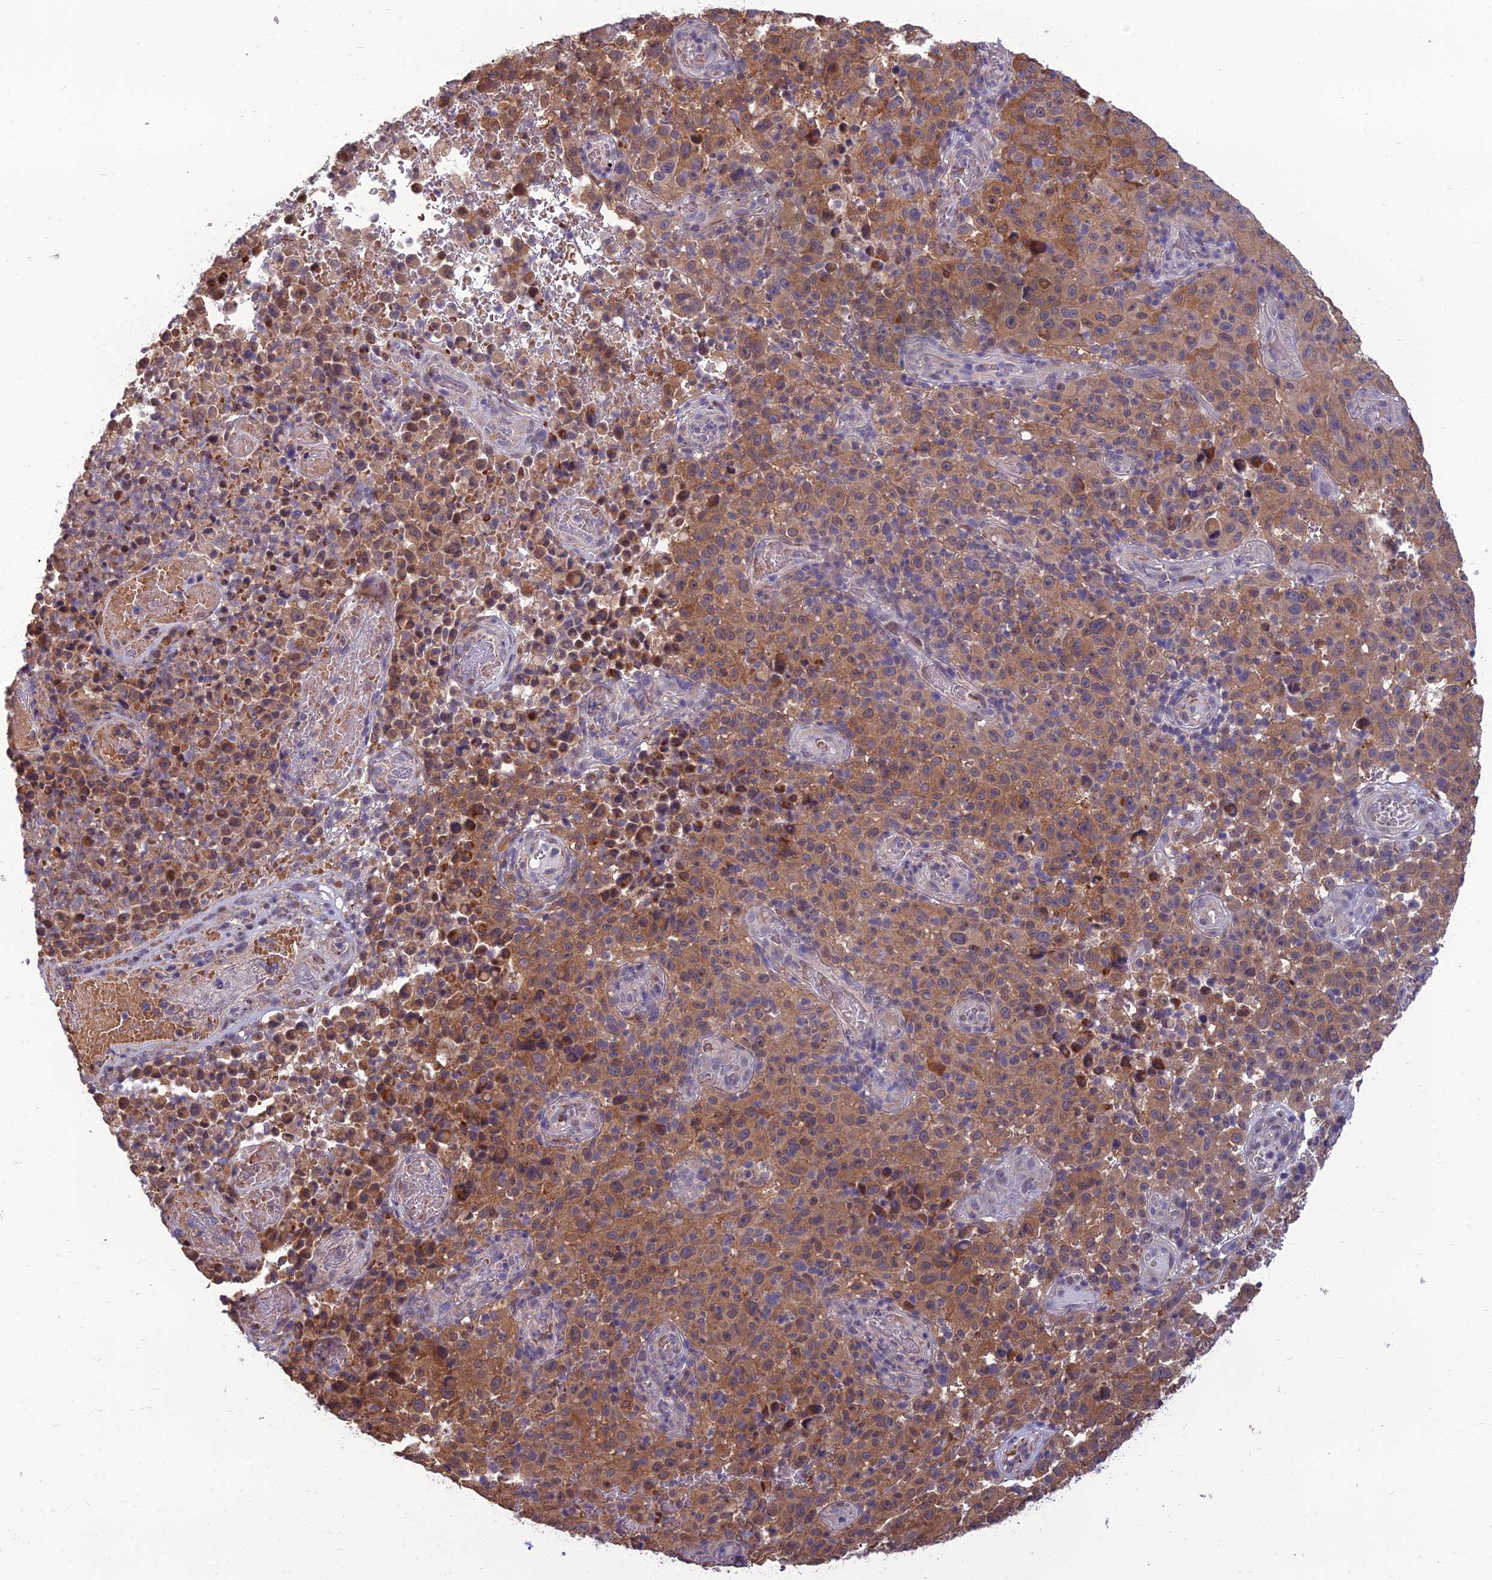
{"staining": {"intensity": "weak", "quantity": ">75%", "location": "cytoplasmic/membranous"}, "tissue": "melanoma", "cell_type": "Tumor cells", "image_type": "cancer", "snomed": [{"axis": "morphology", "description": "Malignant melanoma, NOS"}, {"axis": "topography", "description": "Skin"}], "caption": "Immunohistochemistry staining of malignant melanoma, which reveals low levels of weak cytoplasmic/membranous staining in about >75% of tumor cells indicating weak cytoplasmic/membranous protein expression. The staining was performed using DAB (3,3'-diaminobenzidine) (brown) for protein detection and nuclei were counterstained in hematoxylin (blue).", "gene": "NR4A3", "patient": {"sex": "female", "age": 82}}